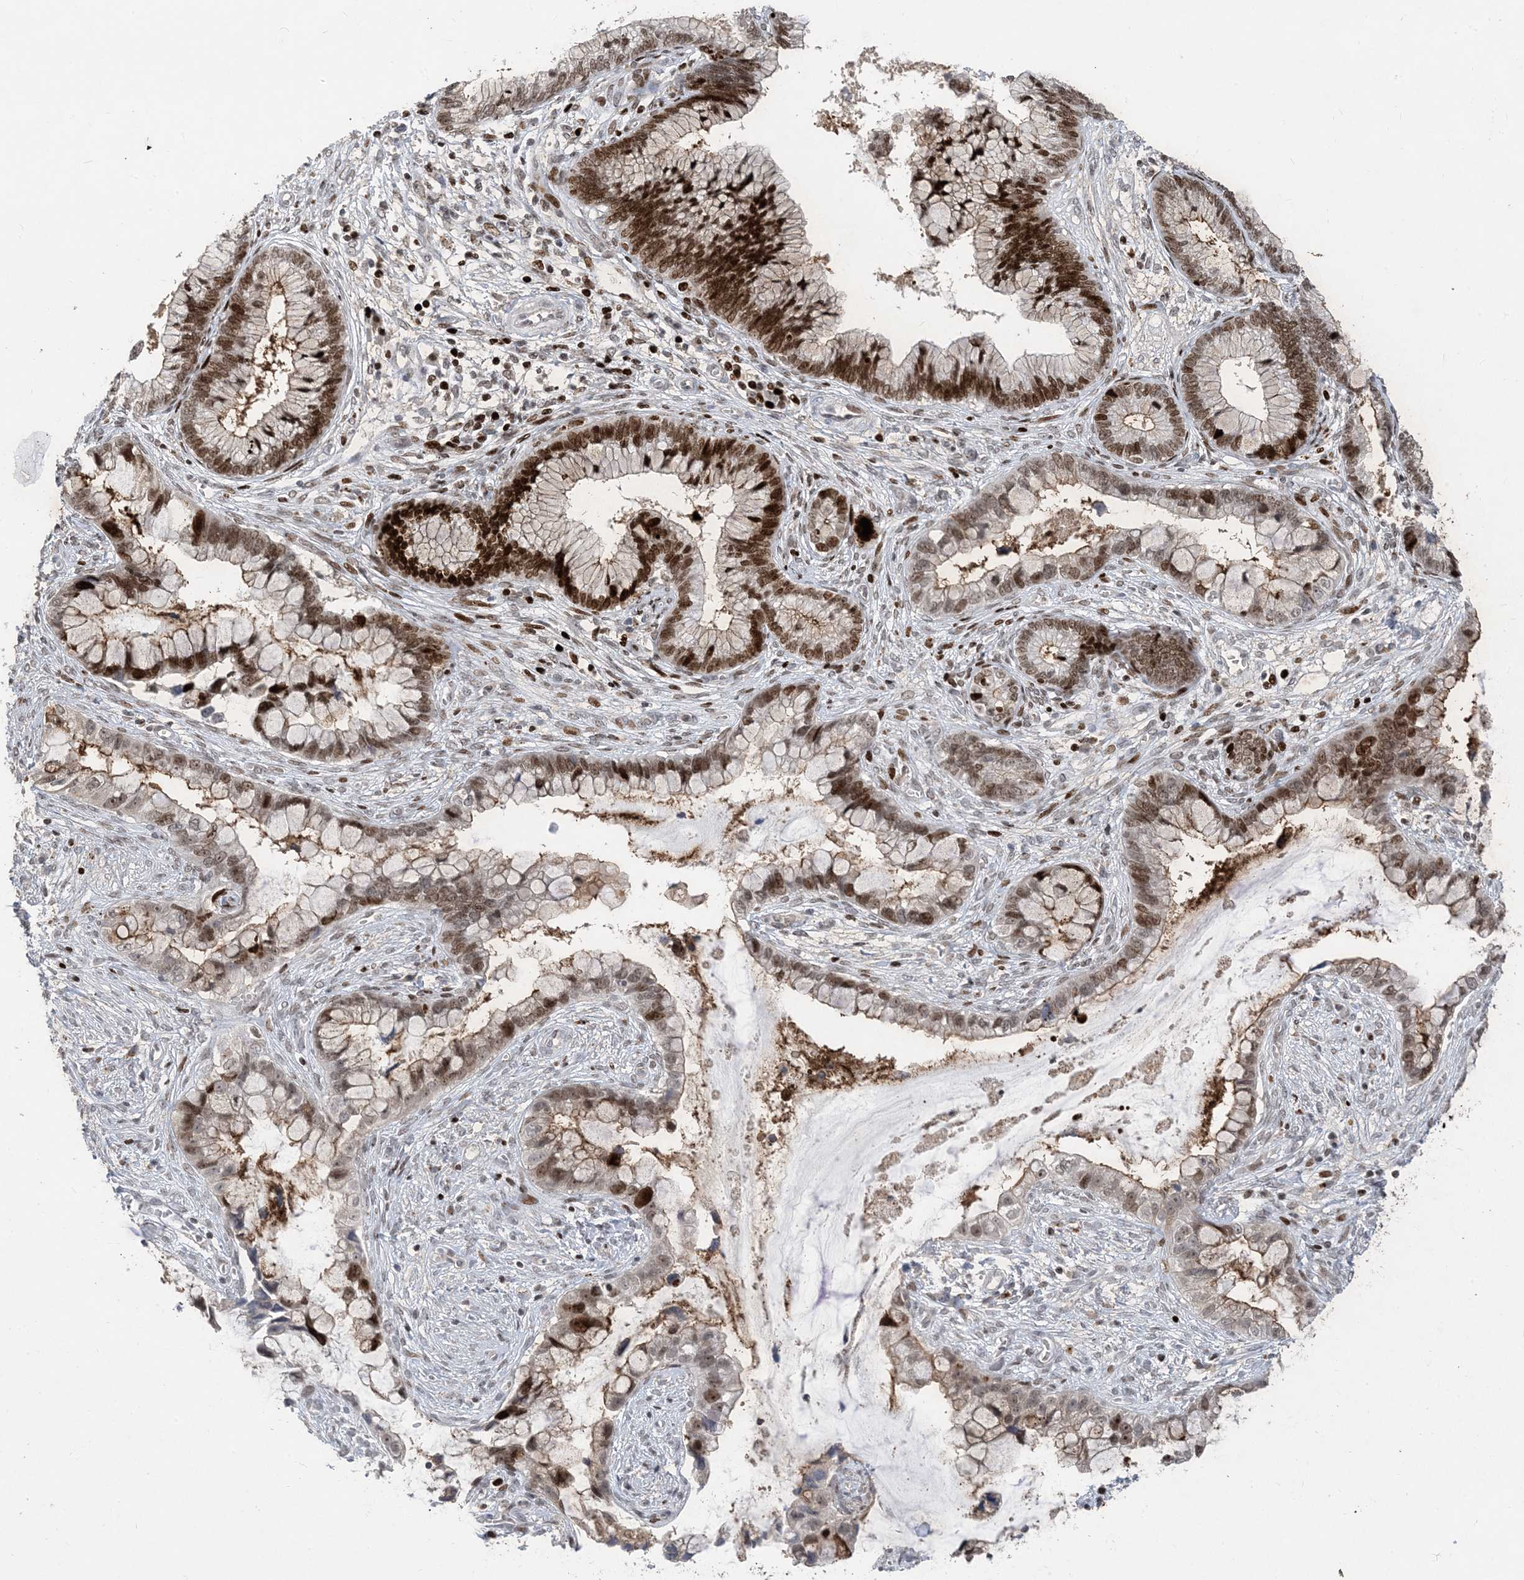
{"staining": {"intensity": "strong", "quantity": "25%-75%", "location": "nuclear"}, "tissue": "cervical cancer", "cell_type": "Tumor cells", "image_type": "cancer", "snomed": [{"axis": "morphology", "description": "Adenocarcinoma, NOS"}, {"axis": "topography", "description": "Cervix"}], "caption": "A photomicrograph of human cervical adenocarcinoma stained for a protein shows strong nuclear brown staining in tumor cells.", "gene": "SLC25A53", "patient": {"sex": "female", "age": 44}}